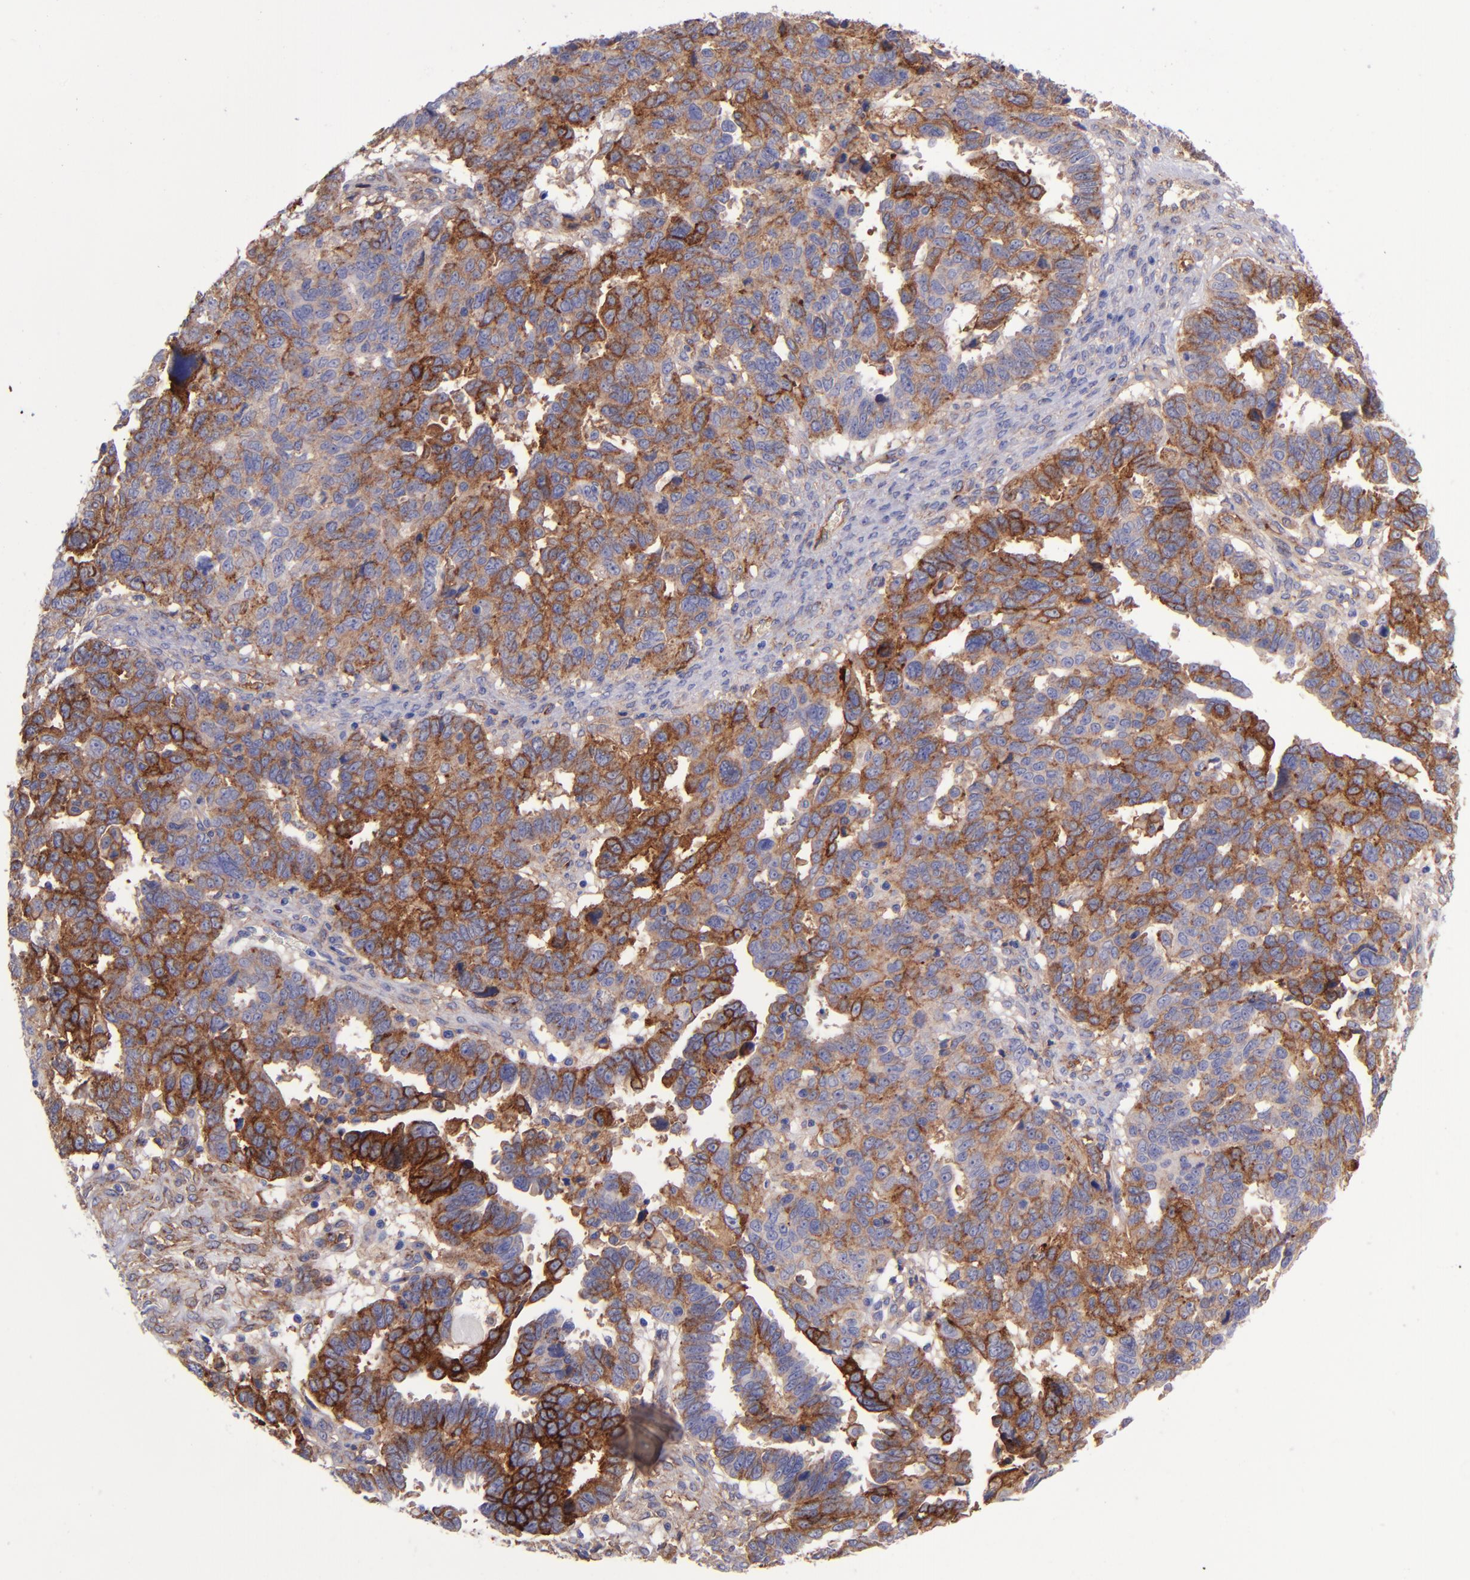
{"staining": {"intensity": "strong", "quantity": "25%-75%", "location": "cytoplasmic/membranous"}, "tissue": "ovarian cancer", "cell_type": "Tumor cells", "image_type": "cancer", "snomed": [{"axis": "morphology", "description": "Carcinoma, endometroid"}, {"axis": "morphology", "description": "Cystadenocarcinoma, serous, NOS"}, {"axis": "topography", "description": "Ovary"}], "caption": "A brown stain shows strong cytoplasmic/membranous expression of a protein in human serous cystadenocarcinoma (ovarian) tumor cells.", "gene": "ITGAV", "patient": {"sex": "female", "age": 45}}